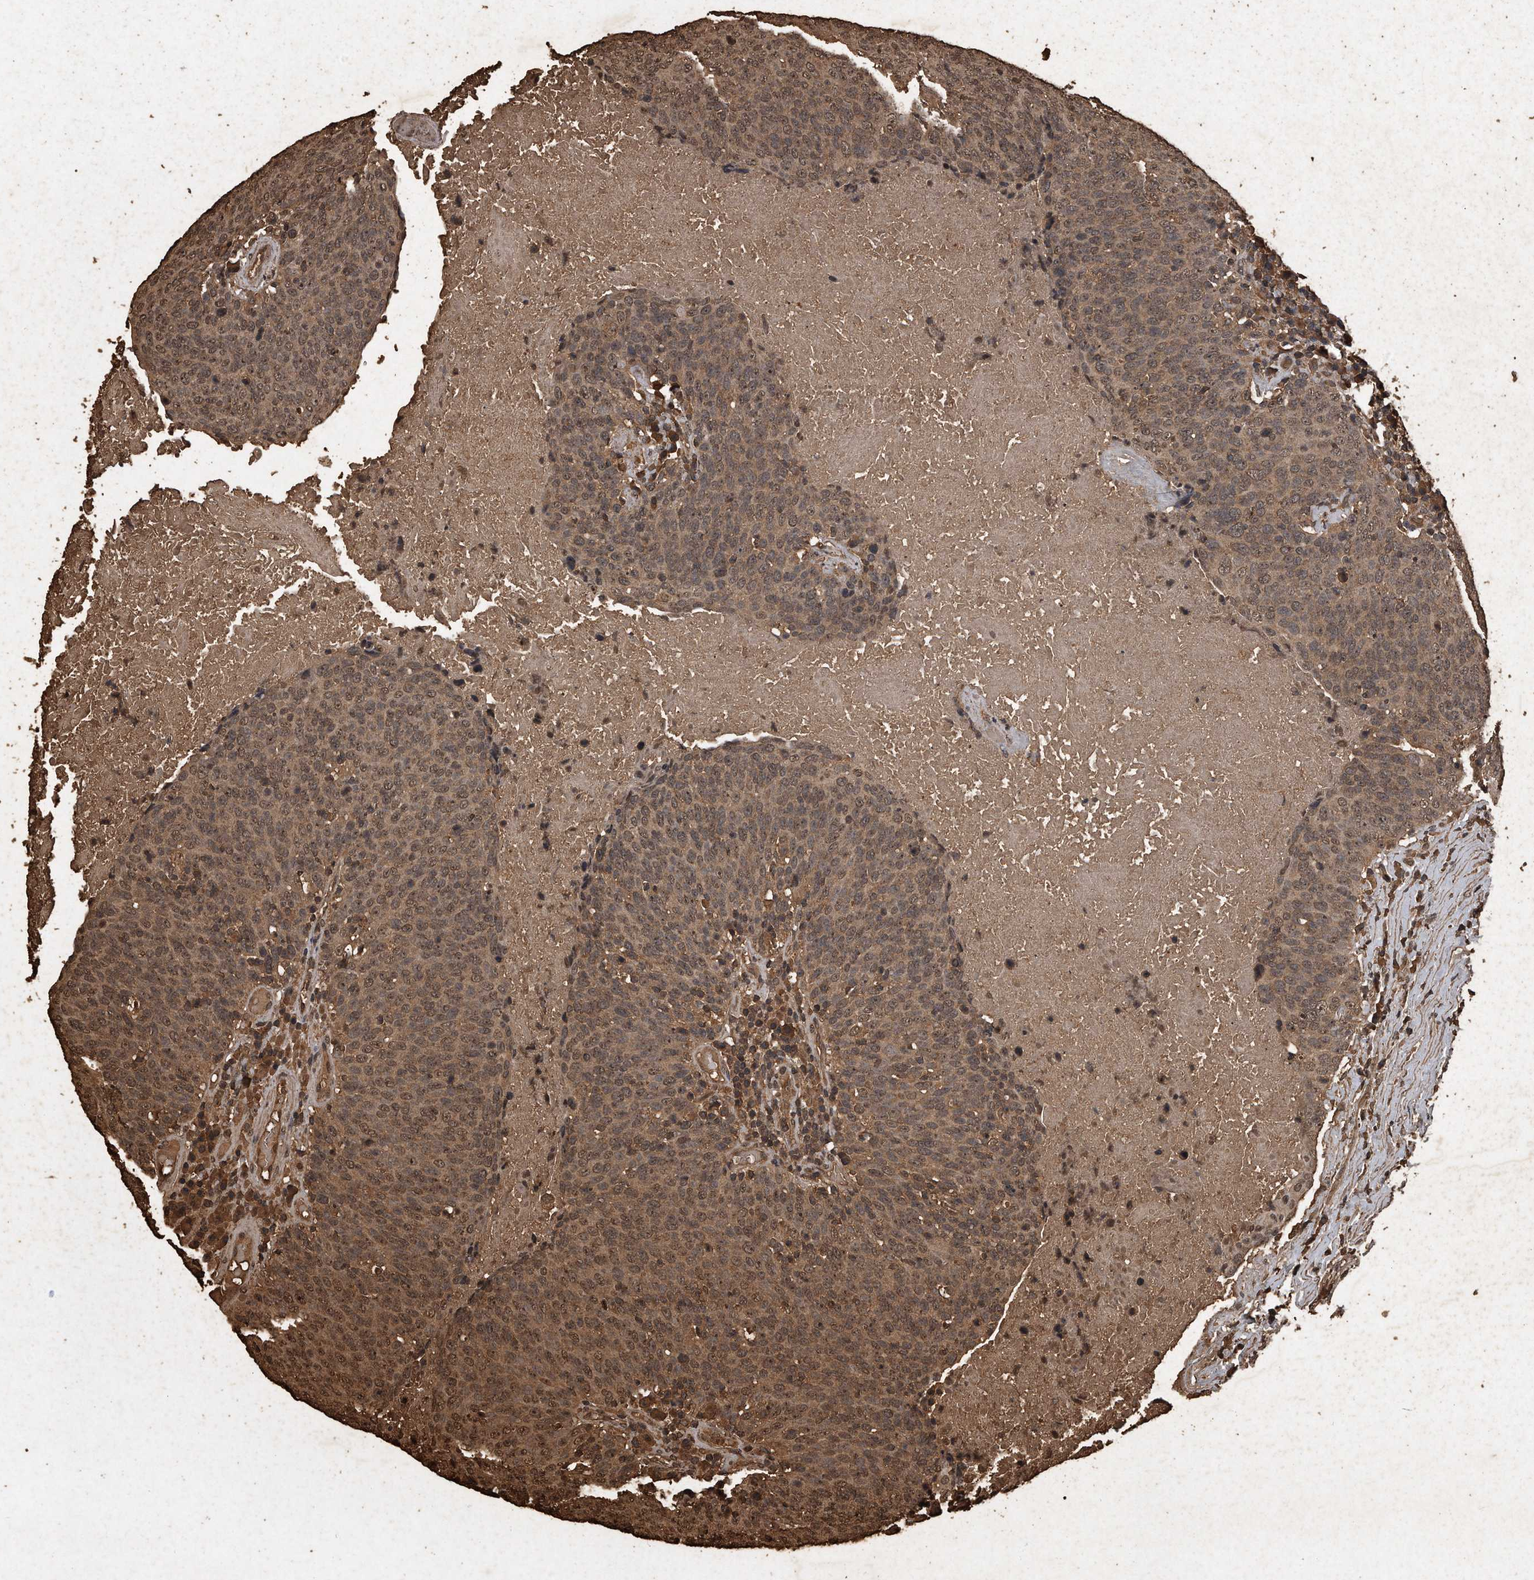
{"staining": {"intensity": "moderate", "quantity": ">75%", "location": "cytoplasmic/membranous,nuclear"}, "tissue": "head and neck cancer", "cell_type": "Tumor cells", "image_type": "cancer", "snomed": [{"axis": "morphology", "description": "Squamous cell carcinoma, NOS"}, {"axis": "morphology", "description": "Squamous cell carcinoma, metastatic, NOS"}, {"axis": "topography", "description": "Lymph node"}, {"axis": "topography", "description": "Head-Neck"}], "caption": "Brown immunohistochemical staining in head and neck squamous cell carcinoma reveals moderate cytoplasmic/membranous and nuclear expression in approximately >75% of tumor cells. (IHC, brightfield microscopy, high magnification).", "gene": "CFLAR", "patient": {"sex": "male", "age": 62}}